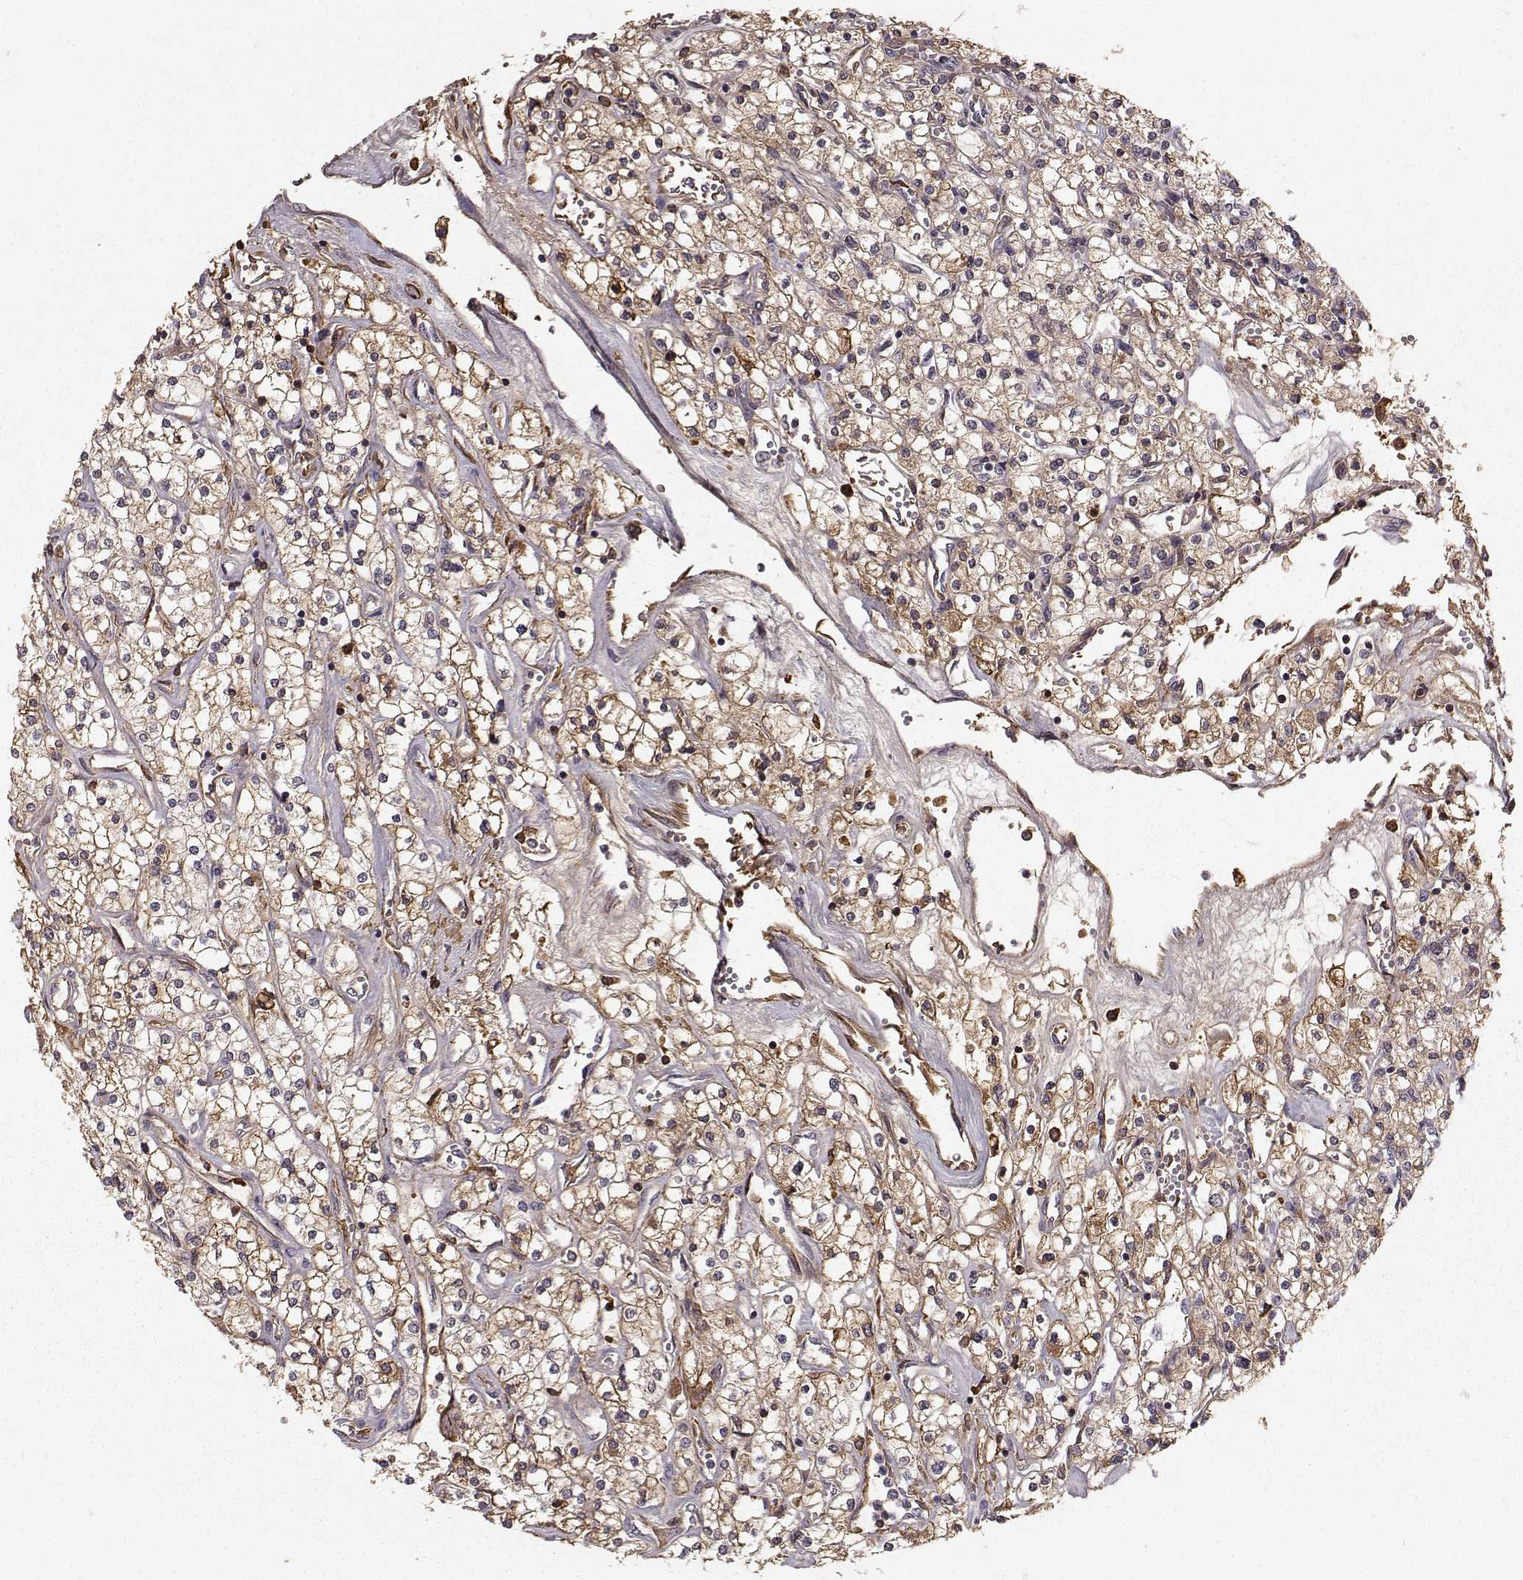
{"staining": {"intensity": "moderate", "quantity": "25%-75%", "location": "cytoplasmic/membranous"}, "tissue": "renal cancer", "cell_type": "Tumor cells", "image_type": "cancer", "snomed": [{"axis": "morphology", "description": "Adenocarcinoma, NOS"}, {"axis": "topography", "description": "Kidney"}], "caption": "Renal cancer stained for a protein (brown) shows moderate cytoplasmic/membranous positive positivity in about 25%-75% of tumor cells.", "gene": "WNT6", "patient": {"sex": "male", "age": 80}}